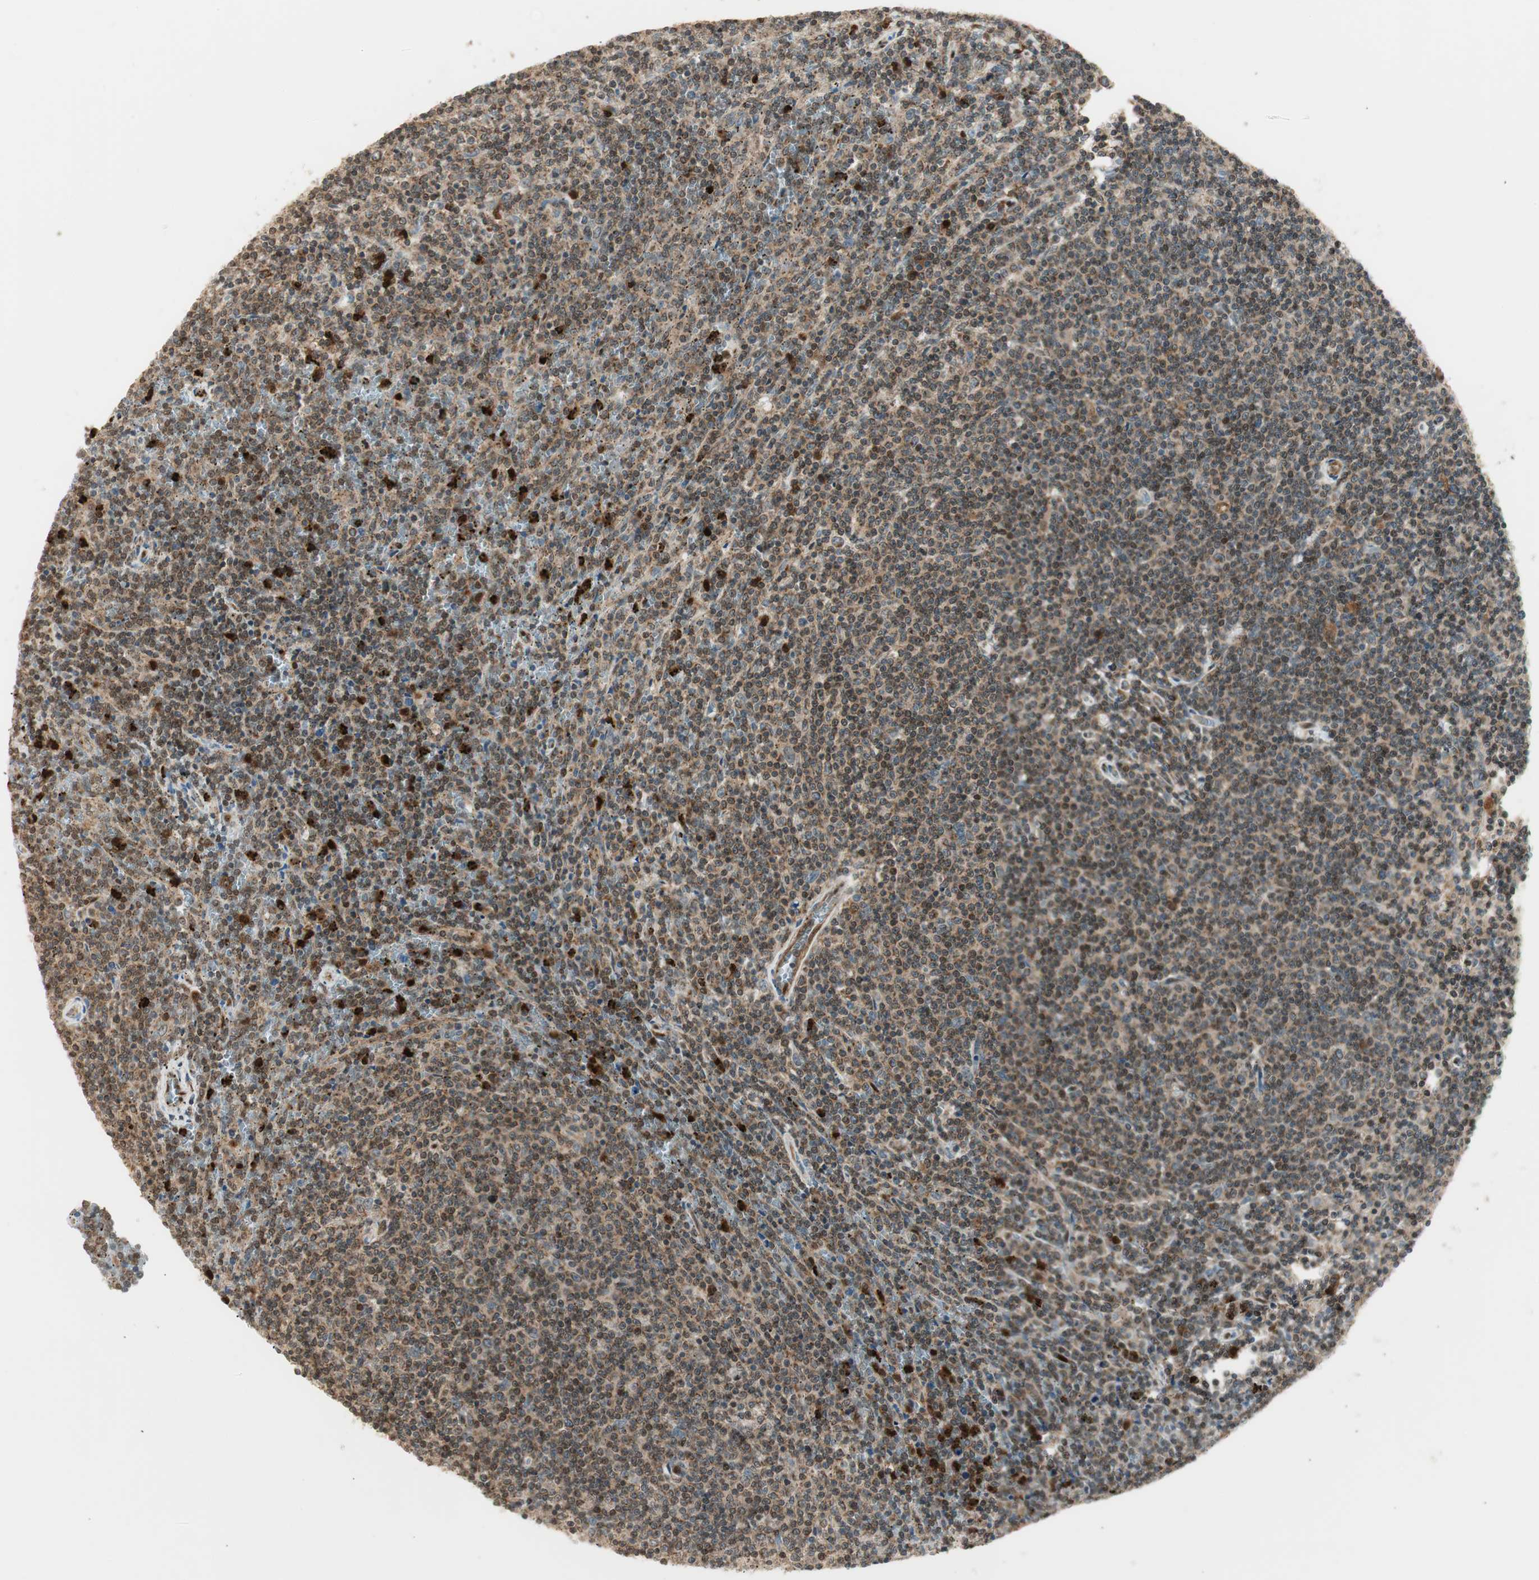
{"staining": {"intensity": "weak", "quantity": ">75%", "location": "cytoplasmic/membranous,nuclear"}, "tissue": "lymphoma", "cell_type": "Tumor cells", "image_type": "cancer", "snomed": [{"axis": "morphology", "description": "Malignant lymphoma, non-Hodgkin's type, Low grade"}, {"axis": "topography", "description": "Spleen"}], "caption": "There is low levels of weak cytoplasmic/membranous and nuclear positivity in tumor cells of lymphoma, as demonstrated by immunohistochemical staining (brown color).", "gene": "LTA4H", "patient": {"sex": "female", "age": 50}}